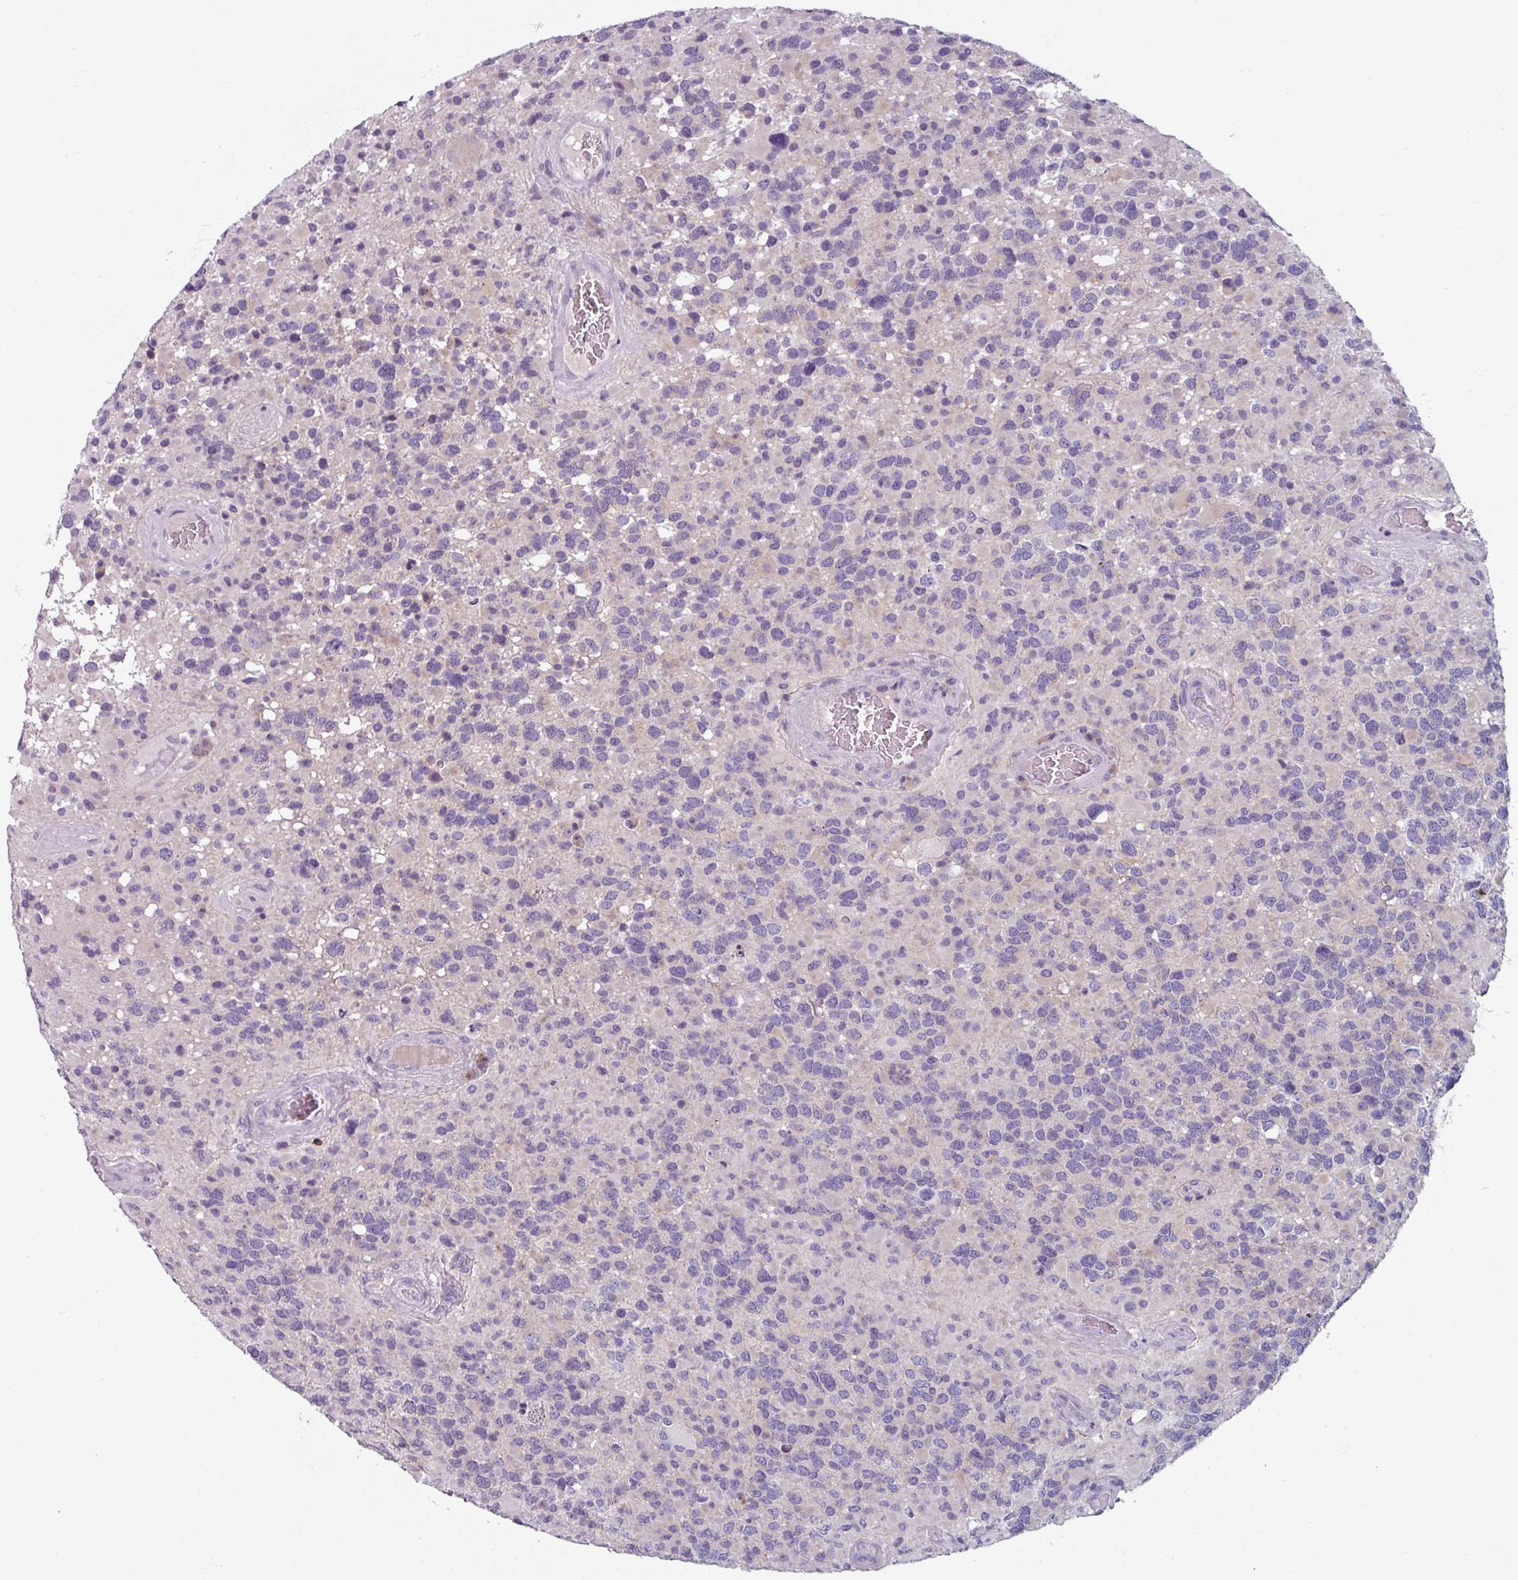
{"staining": {"intensity": "negative", "quantity": "none", "location": "none"}, "tissue": "glioma", "cell_type": "Tumor cells", "image_type": "cancer", "snomed": [{"axis": "morphology", "description": "Glioma, malignant, High grade"}, {"axis": "topography", "description": "Brain"}], "caption": "Human glioma stained for a protein using IHC shows no positivity in tumor cells.", "gene": "SMIM11", "patient": {"sex": "female", "age": 40}}